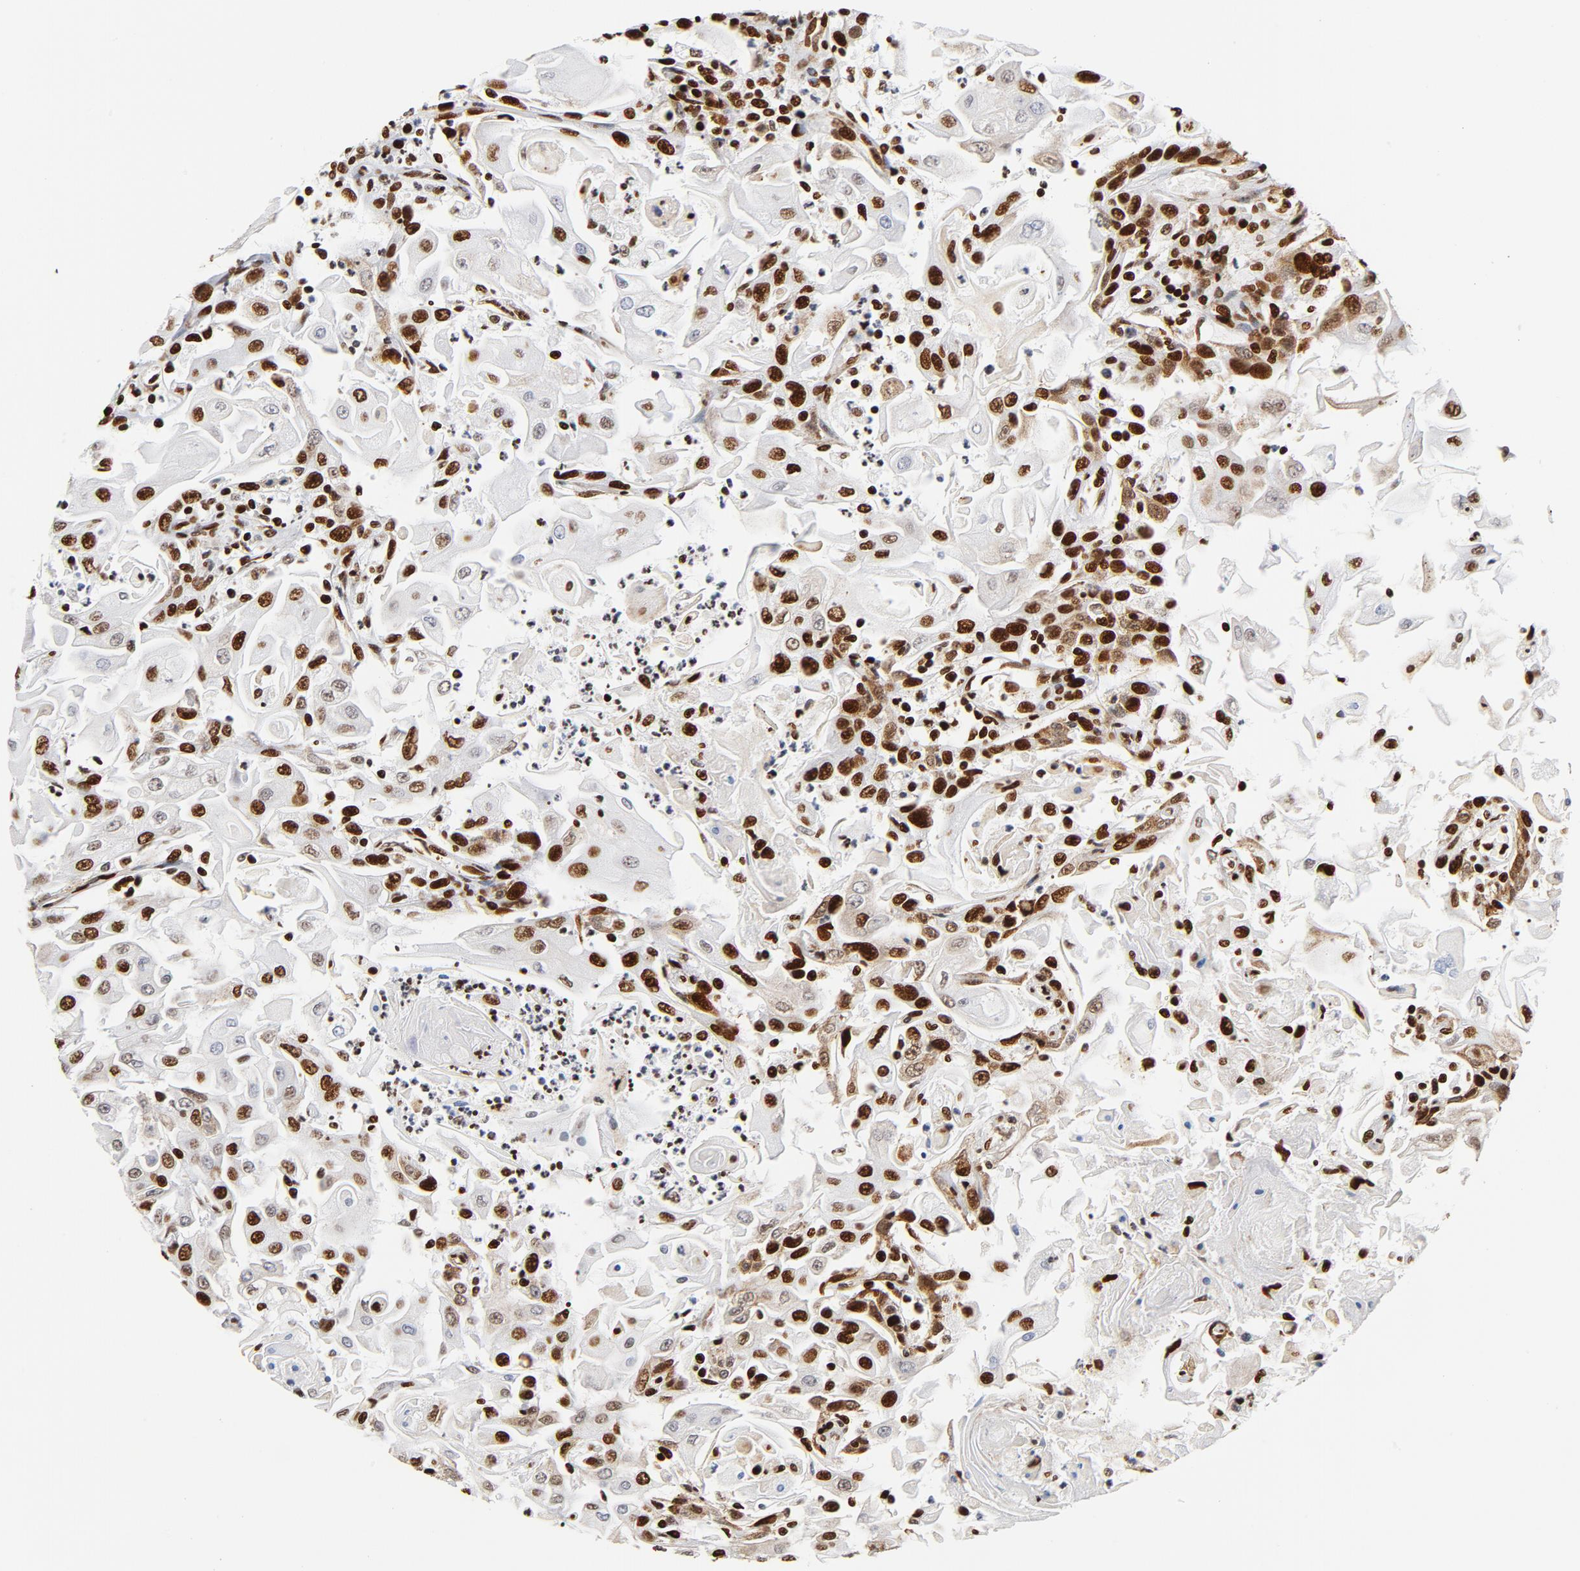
{"staining": {"intensity": "strong", "quantity": ">75%", "location": "nuclear"}, "tissue": "head and neck cancer", "cell_type": "Tumor cells", "image_type": "cancer", "snomed": [{"axis": "morphology", "description": "Squamous cell carcinoma, NOS"}, {"axis": "topography", "description": "Oral tissue"}, {"axis": "topography", "description": "Head-Neck"}], "caption": "Tumor cells exhibit strong nuclear staining in approximately >75% of cells in head and neck cancer (squamous cell carcinoma).", "gene": "XRCC6", "patient": {"sex": "female", "age": 76}}